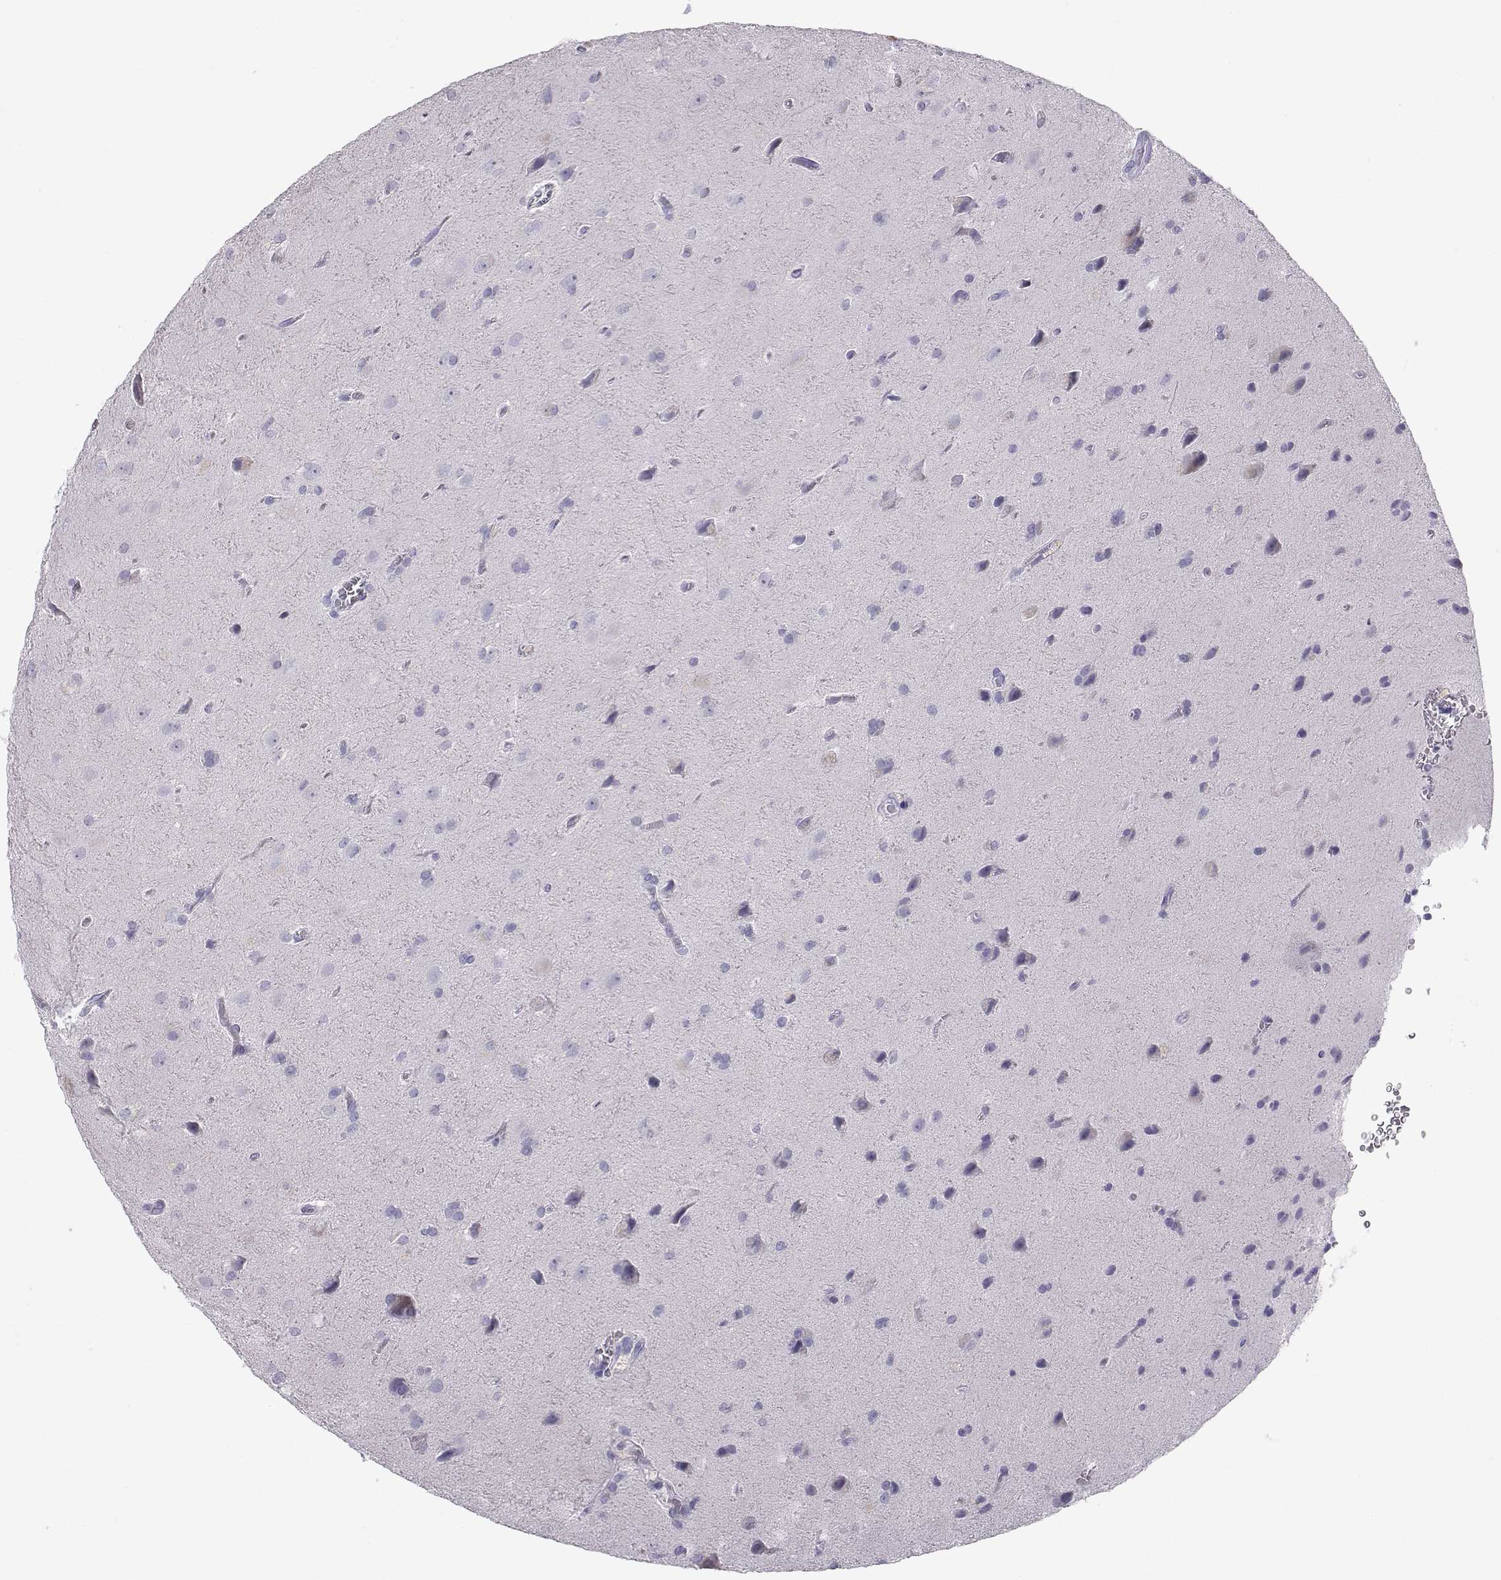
{"staining": {"intensity": "negative", "quantity": "none", "location": "none"}, "tissue": "glioma", "cell_type": "Tumor cells", "image_type": "cancer", "snomed": [{"axis": "morphology", "description": "Glioma, malignant, Low grade"}, {"axis": "topography", "description": "Brain"}], "caption": "An immunohistochemistry histopathology image of malignant glioma (low-grade) is shown. There is no staining in tumor cells of malignant glioma (low-grade).", "gene": "RNASE12", "patient": {"sex": "male", "age": 58}}